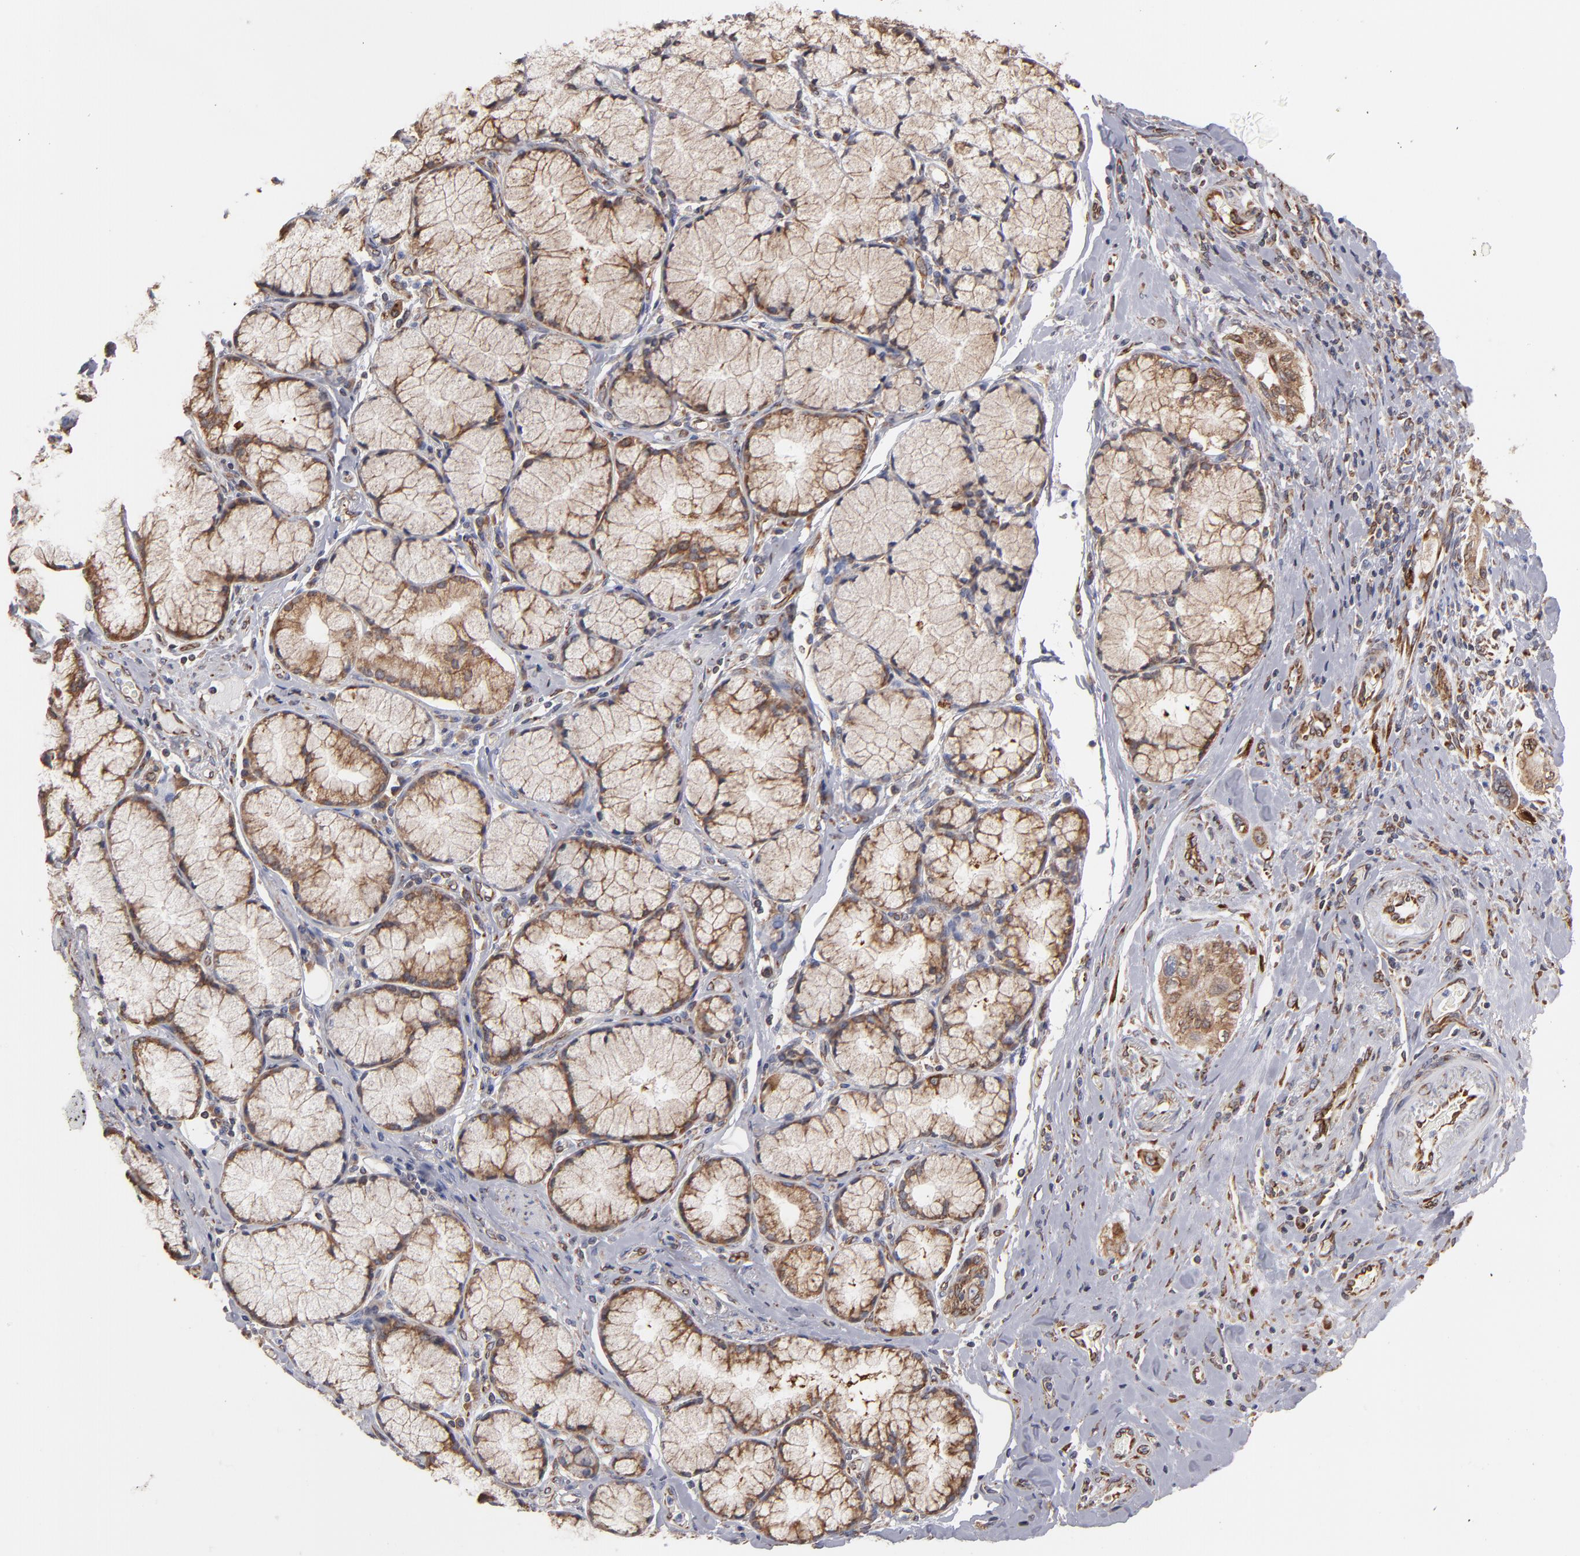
{"staining": {"intensity": "moderate", "quantity": ">75%", "location": "cytoplasmic/membranous"}, "tissue": "pancreatic cancer", "cell_type": "Tumor cells", "image_type": "cancer", "snomed": [{"axis": "morphology", "description": "Adenocarcinoma, NOS"}, {"axis": "topography", "description": "Pancreas"}], "caption": "About >75% of tumor cells in adenocarcinoma (pancreatic) exhibit moderate cytoplasmic/membranous protein positivity as visualized by brown immunohistochemical staining.", "gene": "KTN1", "patient": {"sex": "male", "age": 77}}